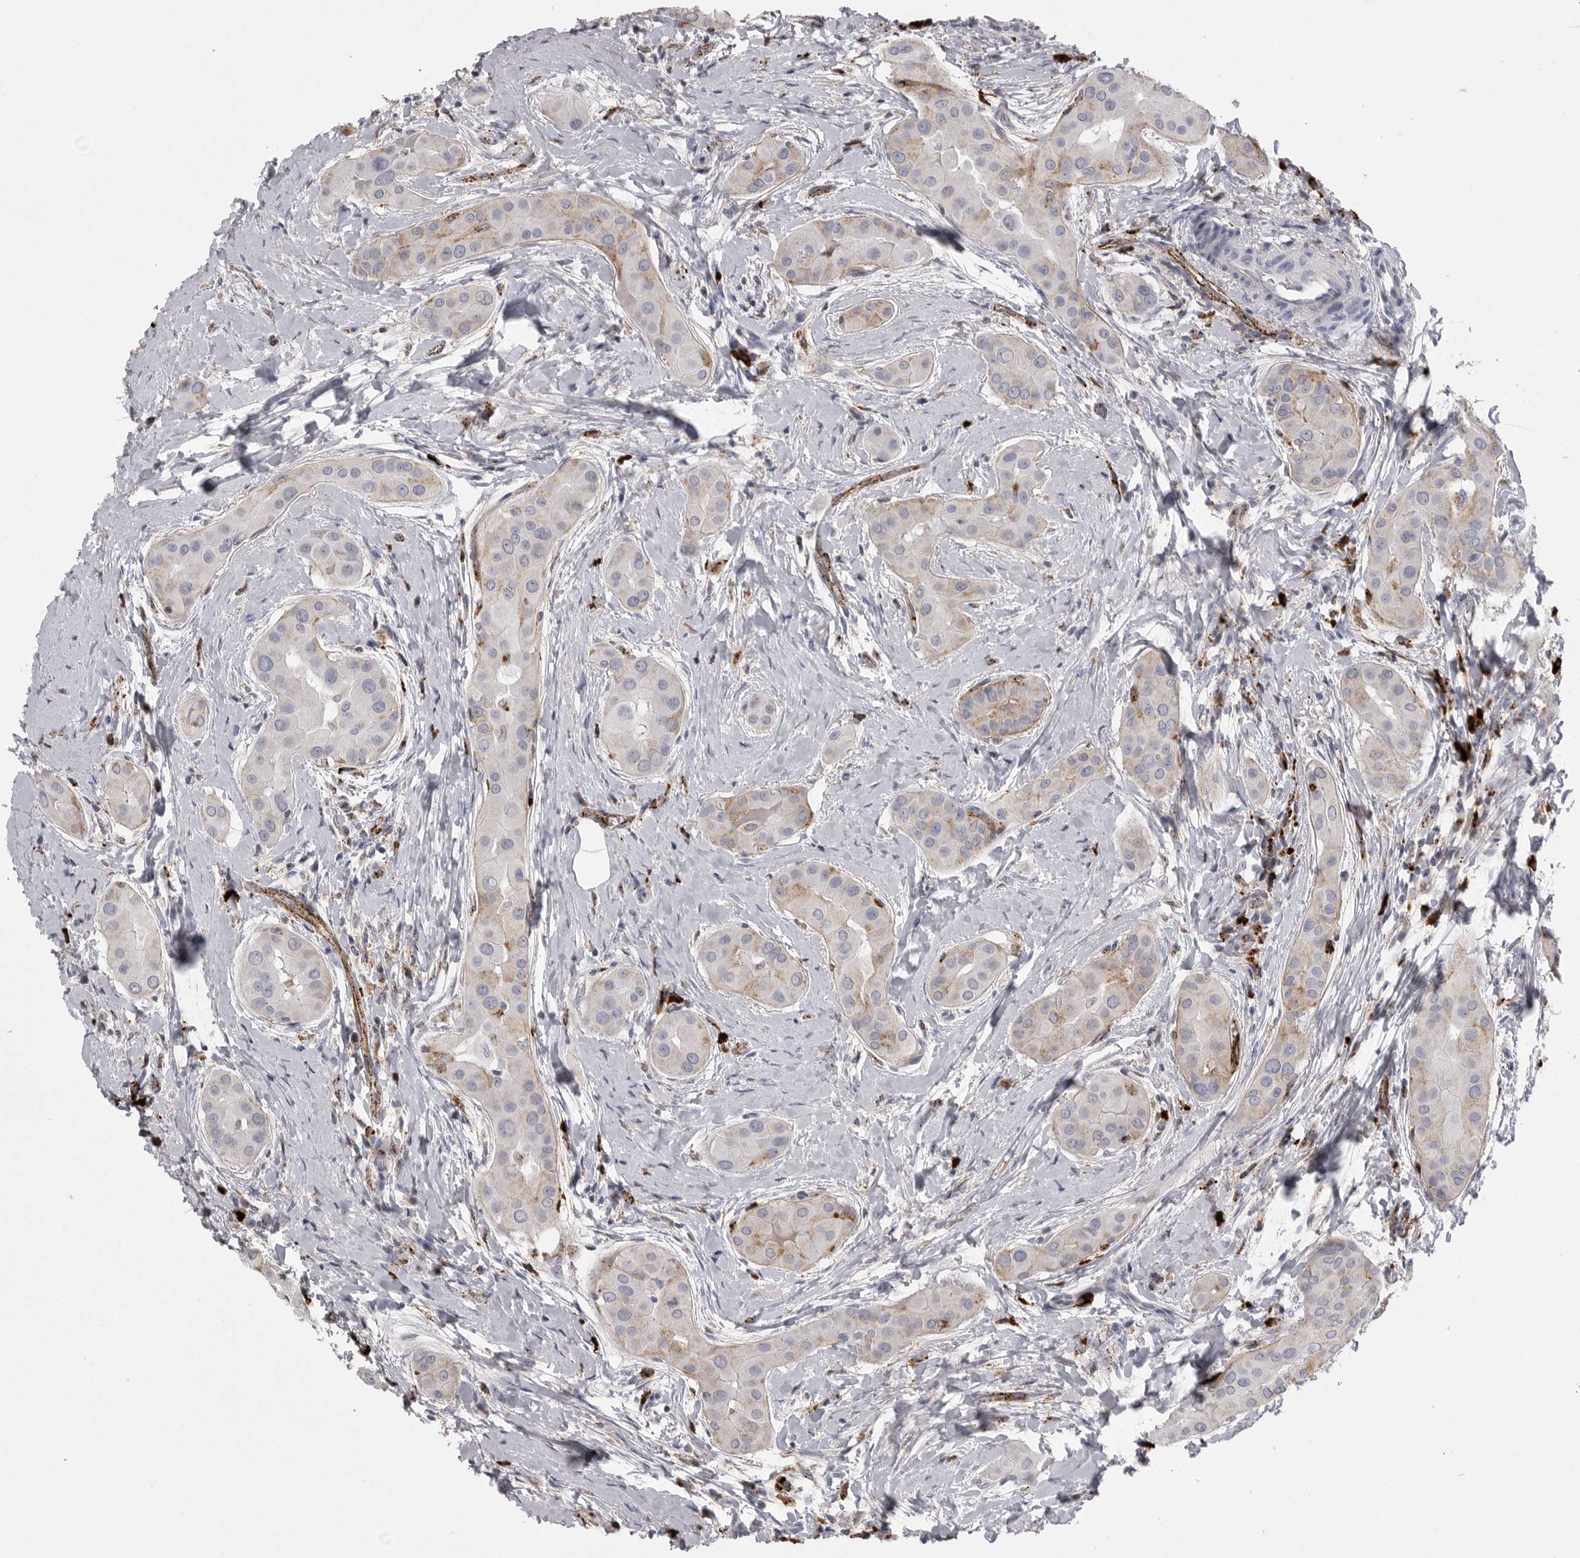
{"staining": {"intensity": "weak", "quantity": "<25%", "location": "cytoplasmic/membranous"}, "tissue": "thyroid cancer", "cell_type": "Tumor cells", "image_type": "cancer", "snomed": [{"axis": "morphology", "description": "Papillary adenocarcinoma, NOS"}, {"axis": "topography", "description": "Thyroid gland"}], "caption": "Thyroid cancer was stained to show a protein in brown. There is no significant expression in tumor cells.", "gene": "PSPN", "patient": {"sex": "male", "age": 33}}